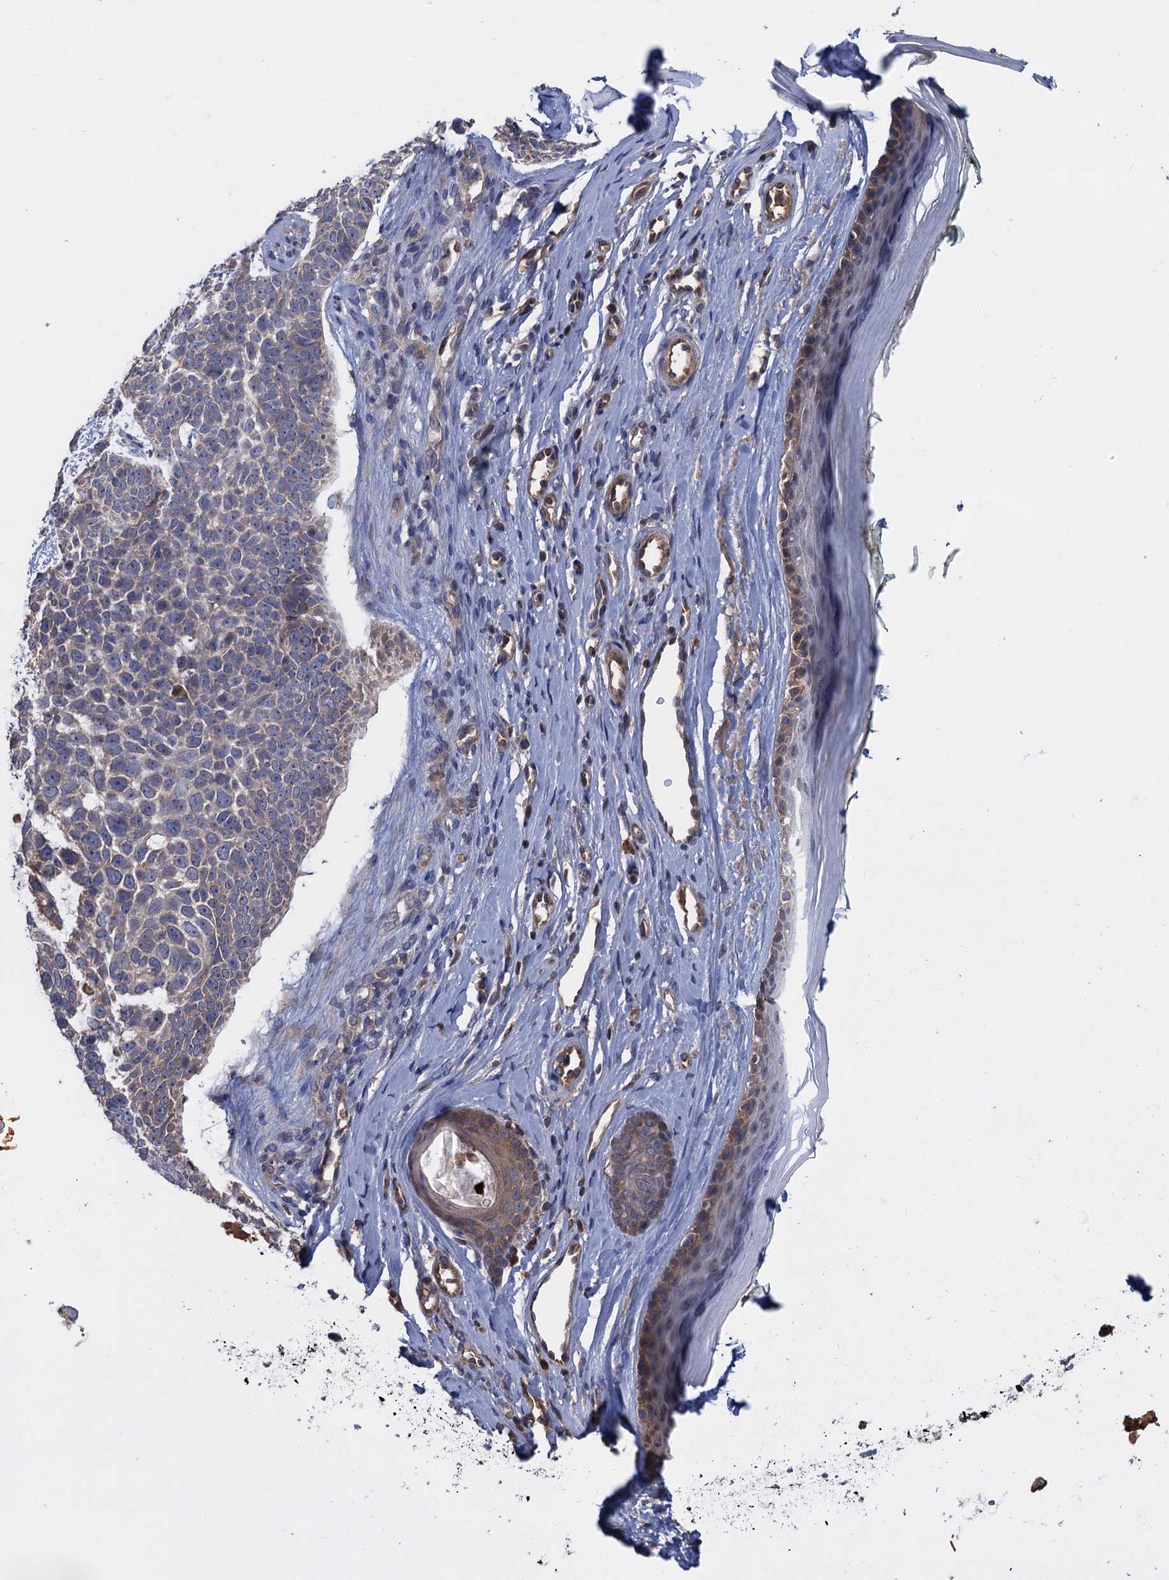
{"staining": {"intensity": "negative", "quantity": "none", "location": "none"}, "tissue": "skin cancer", "cell_type": "Tumor cells", "image_type": "cancer", "snomed": [{"axis": "morphology", "description": "Basal cell carcinoma"}, {"axis": "topography", "description": "Skin"}], "caption": "Human skin cancer stained for a protein using immunohistochemistry (IHC) displays no positivity in tumor cells.", "gene": "DGKA", "patient": {"sex": "female", "age": 81}}